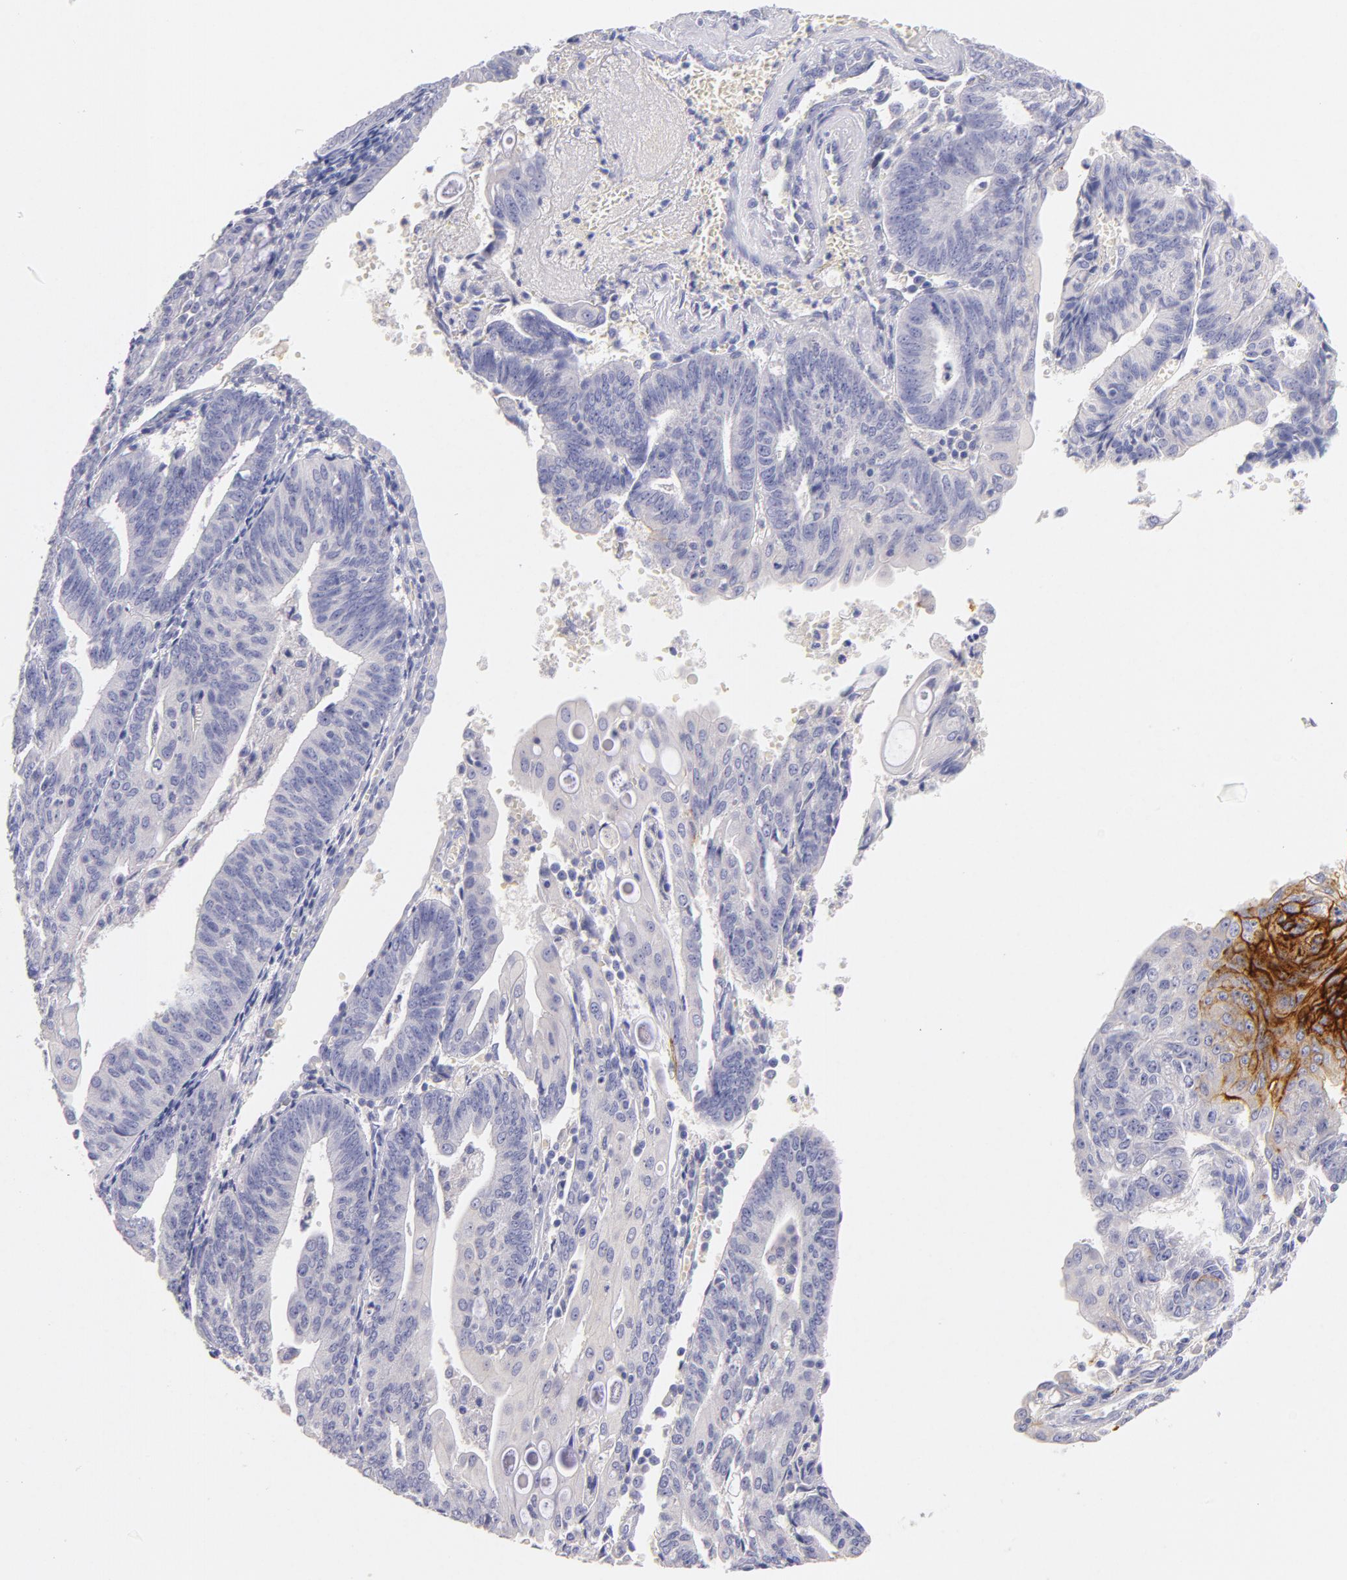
{"staining": {"intensity": "strong", "quantity": "<25%", "location": "cytoplasmic/membranous"}, "tissue": "endometrial cancer", "cell_type": "Tumor cells", "image_type": "cancer", "snomed": [{"axis": "morphology", "description": "Adenocarcinoma, NOS"}, {"axis": "topography", "description": "Endometrium"}], "caption": "An image of human endometrial cancer stained for a protein exhibits strong cytoplasmic/membranous brown staining in tumor cells.", "gene": "CD44", "patient": {"sex": "female", "age": 56}}